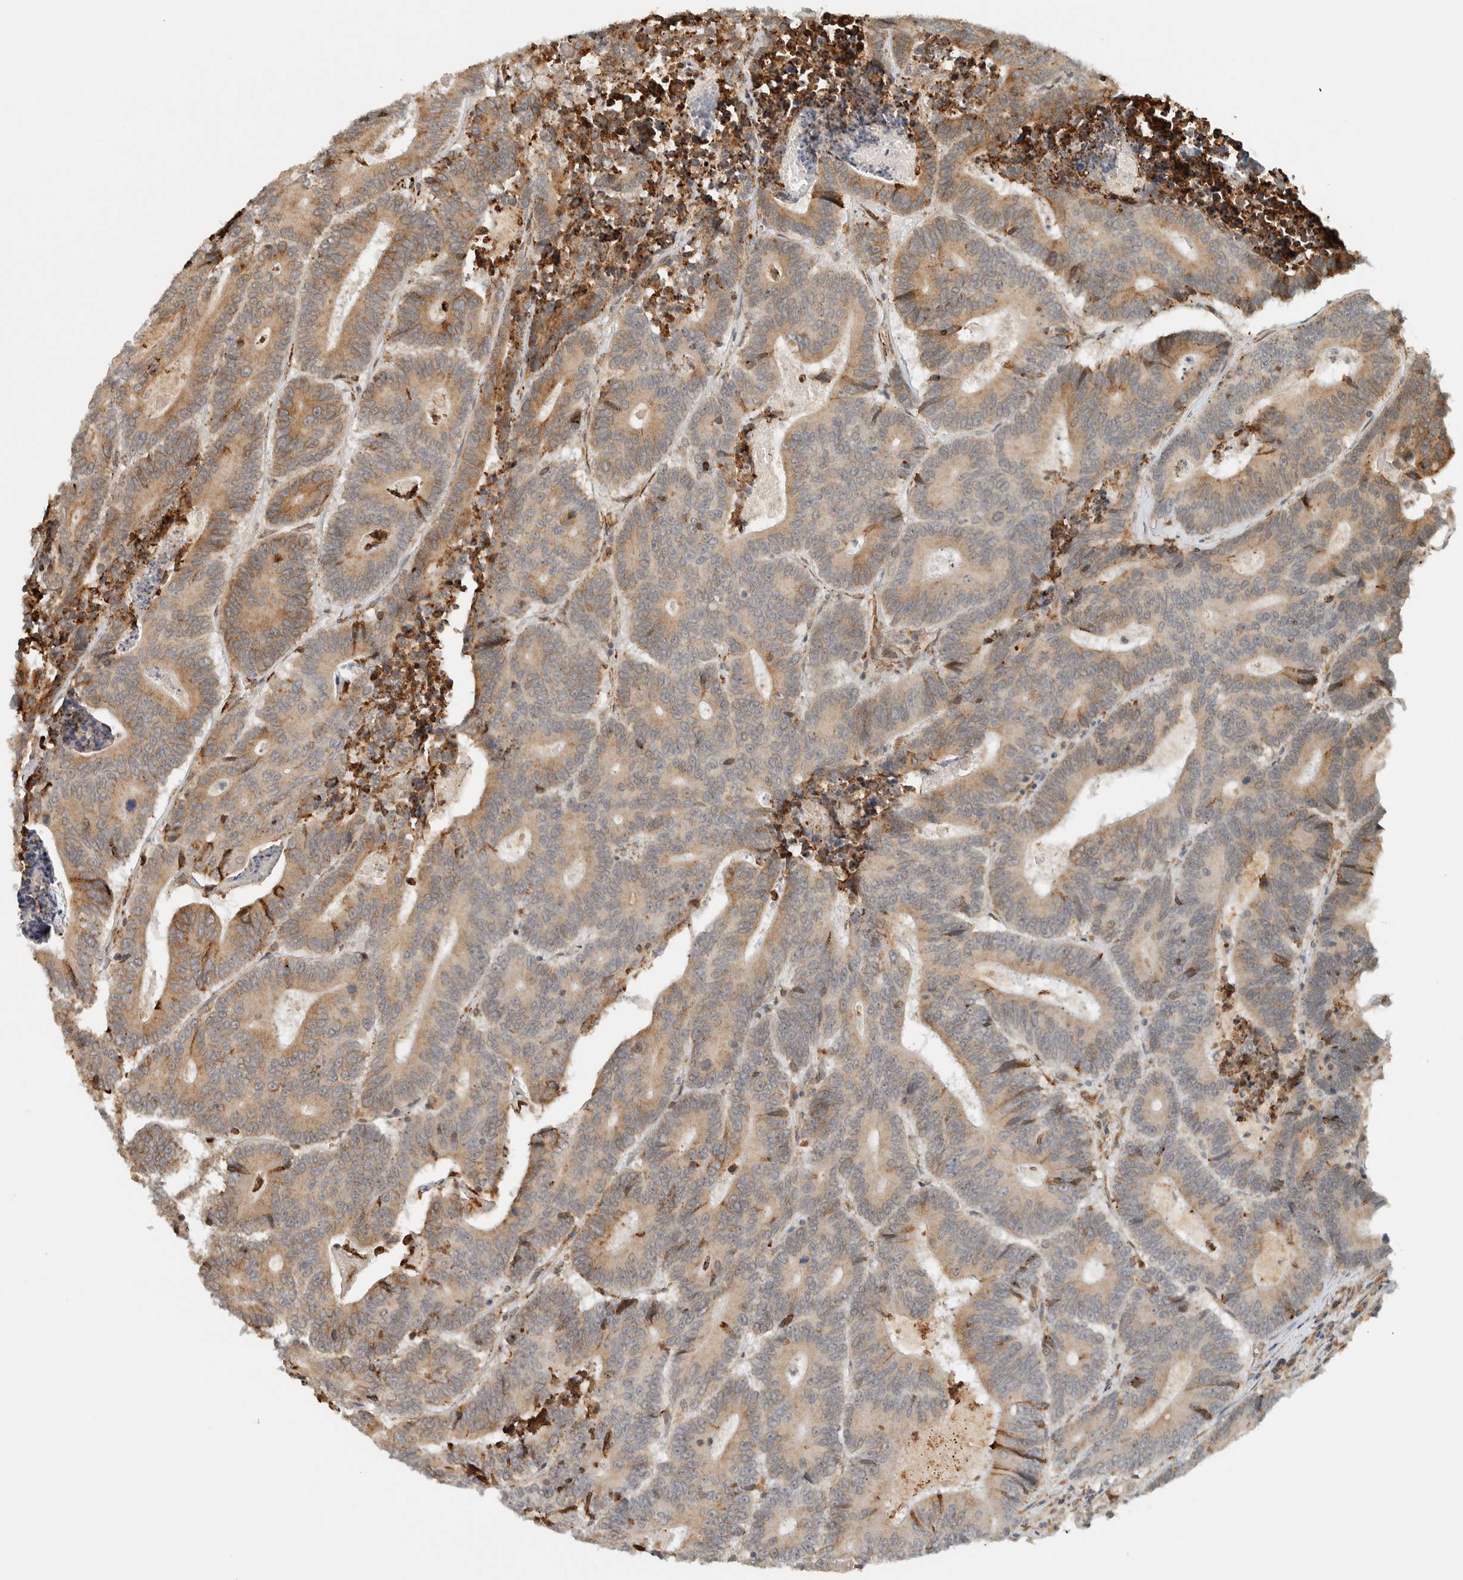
{"staining": {"intensity": "moderate", "quantity": "25%-75%", "location": "cytoplasmic/membranous"}, "tissue": "colorectal cancer", "cell_type": "Tumor cells", "image_type": "cancer", "snomed": [{"axis": "morphology", "description": "Adenocarcinoma, NOS"}, {"axis": "topography", "description": "Colon"}], "caption": "This photomicrograph shows IHC staining of colorectal cancer, with medium moderate cytoplasmic/membranous staining in approximately 25%-75% of tumor cells.", "gene": "ITPRID1", "patient": {"sex": "male", "age": 83}}